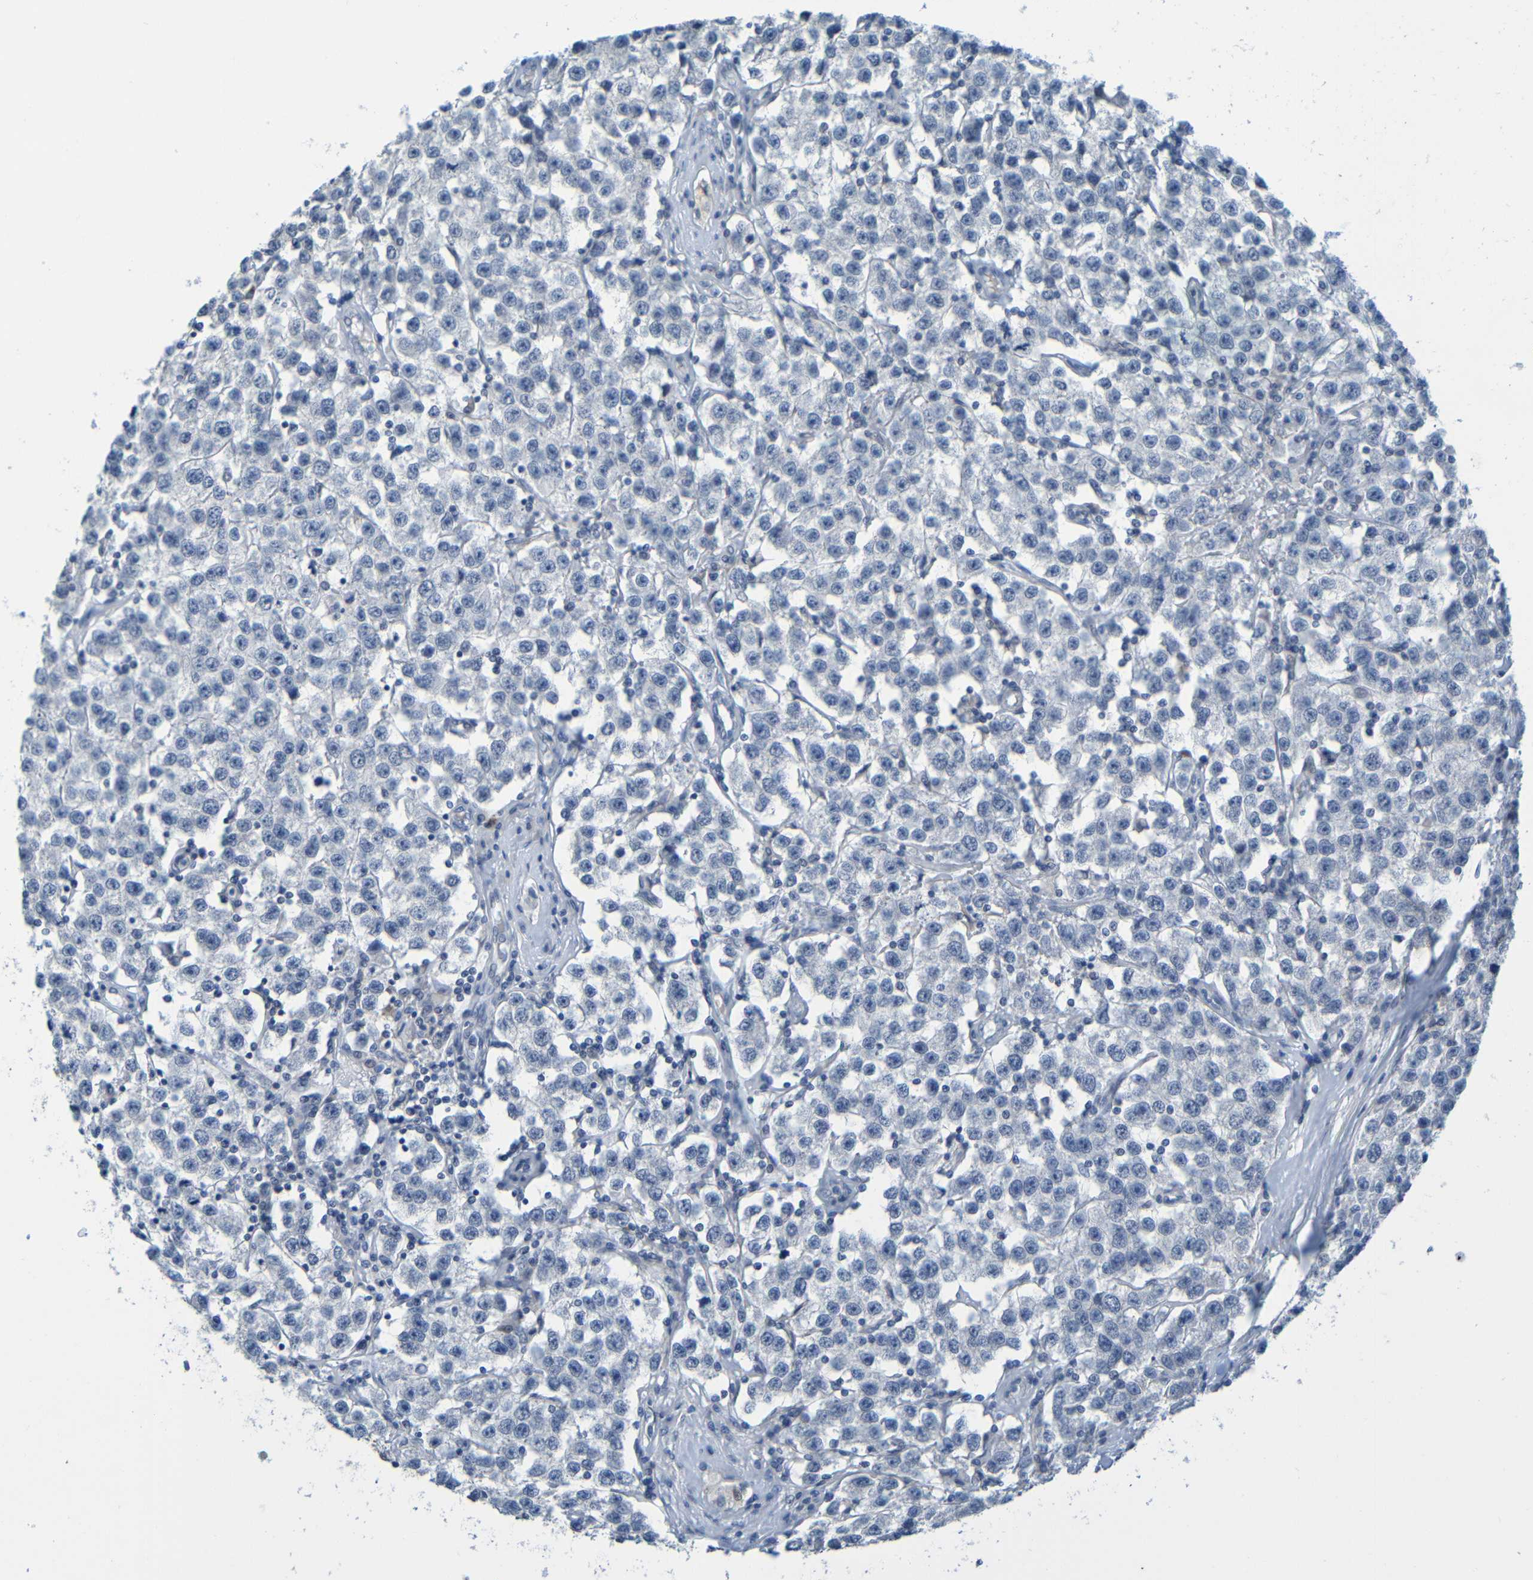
{"staining": {"intensity": "negative", "quantity": "none", "location": "none"}, "tissue": "testis cancer", "cell_type": "Tumor cells", "image_type": "cancer", "snomed": [{"axis": "morphology", "description": "Seminoma, NOS"}, {"axis": "topography", "description": "Testis"}], "caption": "Testis seminoma stained for a protein using immunohistochemistry (IHC) demonstrates no expression tumor cells.", "gene": "C3AR1", "patient": {"sex": "male", "age": 52}}